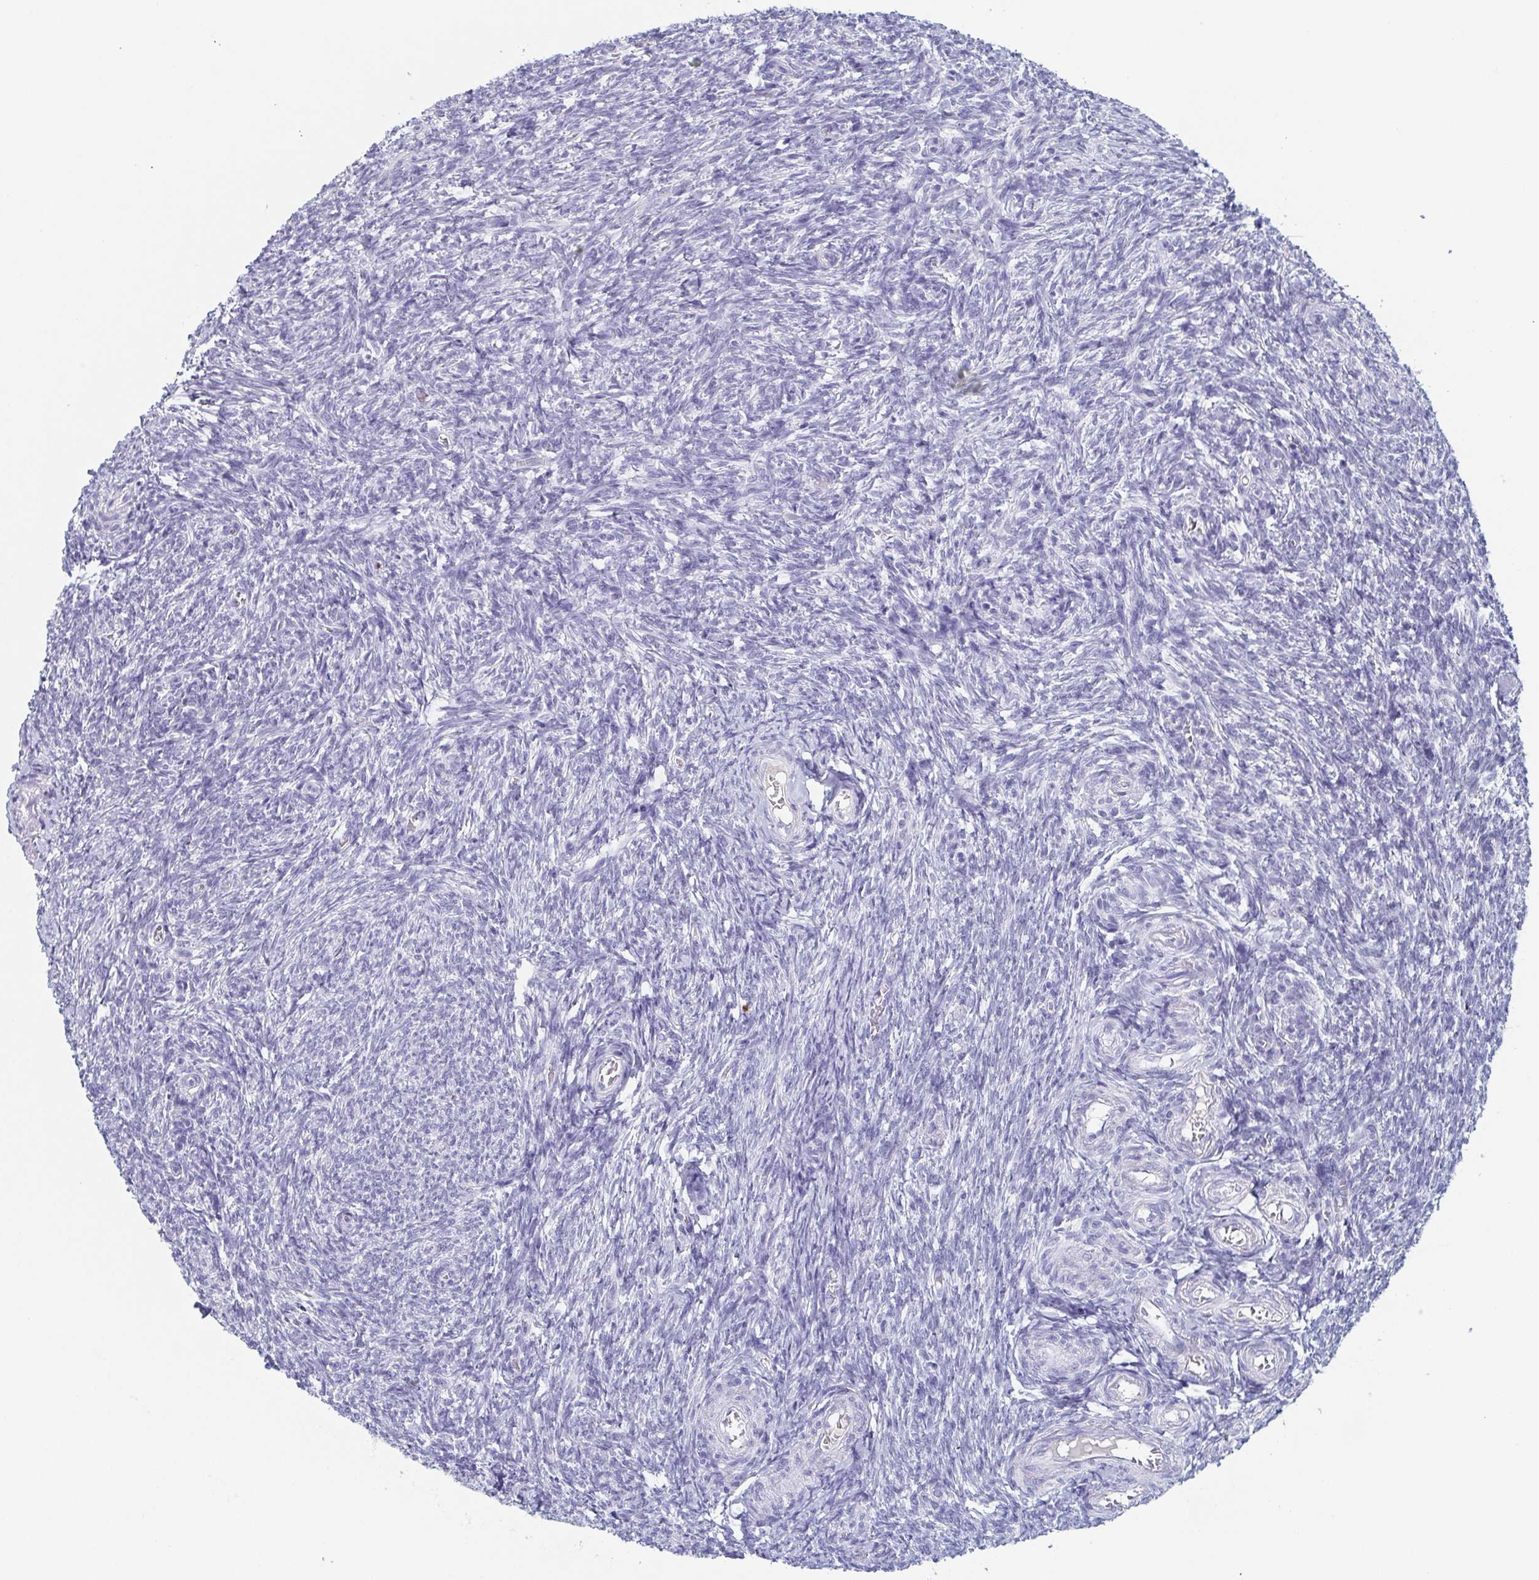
{"staining": {"intensity": "negative", "quantity": "none", "location": "none"}, "tissue": "ovary", "cell_type": "Ovarian stroma cells", "image_type": "normal", "snomed": [{"axis": "morphology", "description": "Normal tissue, NOS"}, {"axis": "topography", "description": "Ovary"}], "caption": "Ovary was stained to show a protein in brown. There is no significant positivity in ovarian stroma cells.", "gene": "ITLN1", "patient": {"sex": "female", "age": 39}}